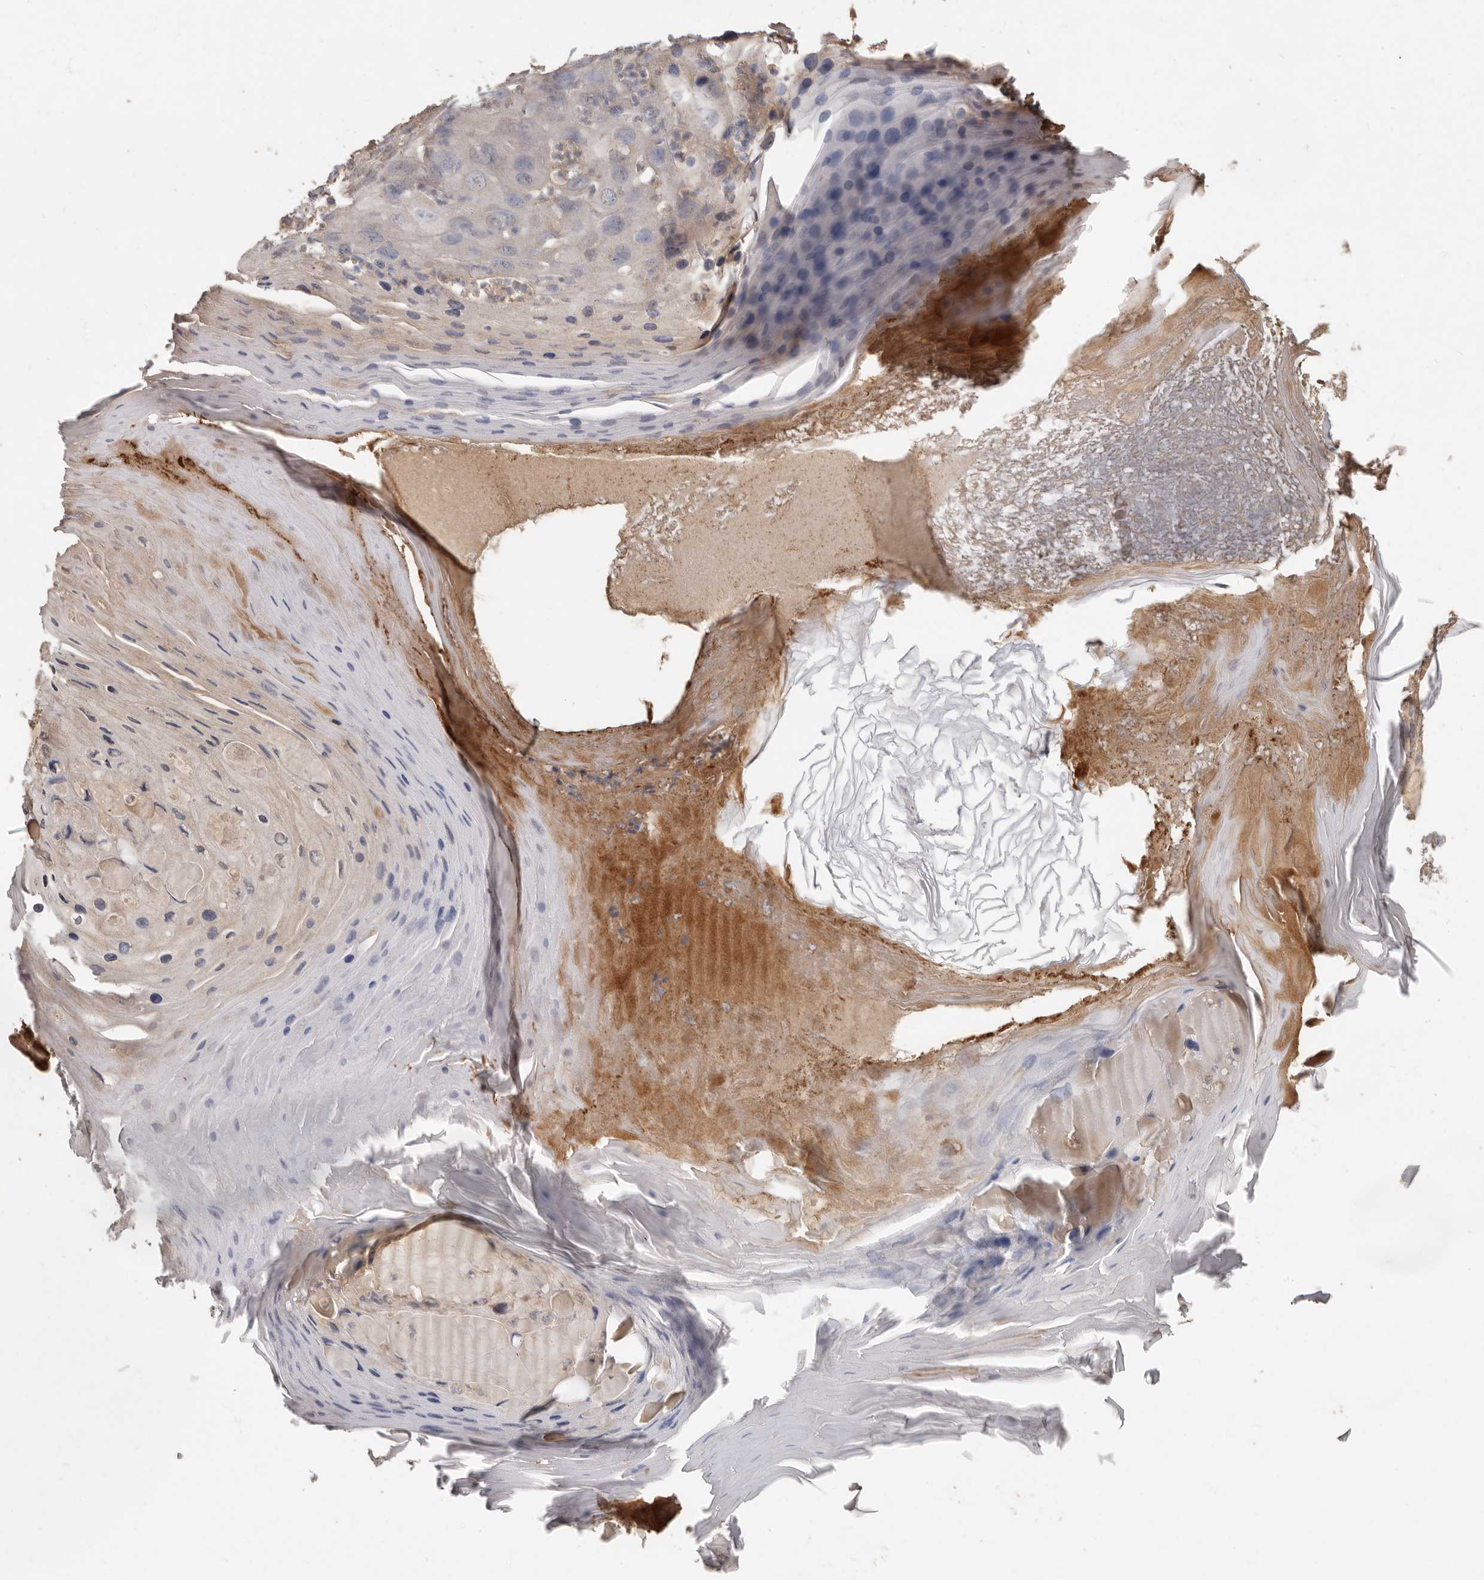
{"staining": {"intensity": "negative", "quantity": "none", "location": "none"}, "tissue": "skin cancer", "cell_type": "Tumor cells", "image_type": "cancer", "snomed": [{"axis": "morphology", "description": "Squamous cell carcinoma, NOS"}, {"axis": "topography", "description": "Skin"}], "caption": "DAB immunohistochemical staining of squamous cell carcinoma (skin) reveals no significant staining in tumor cells.", "gene": "KIF26B", "patient": {"sex": "female", "age": 88}}